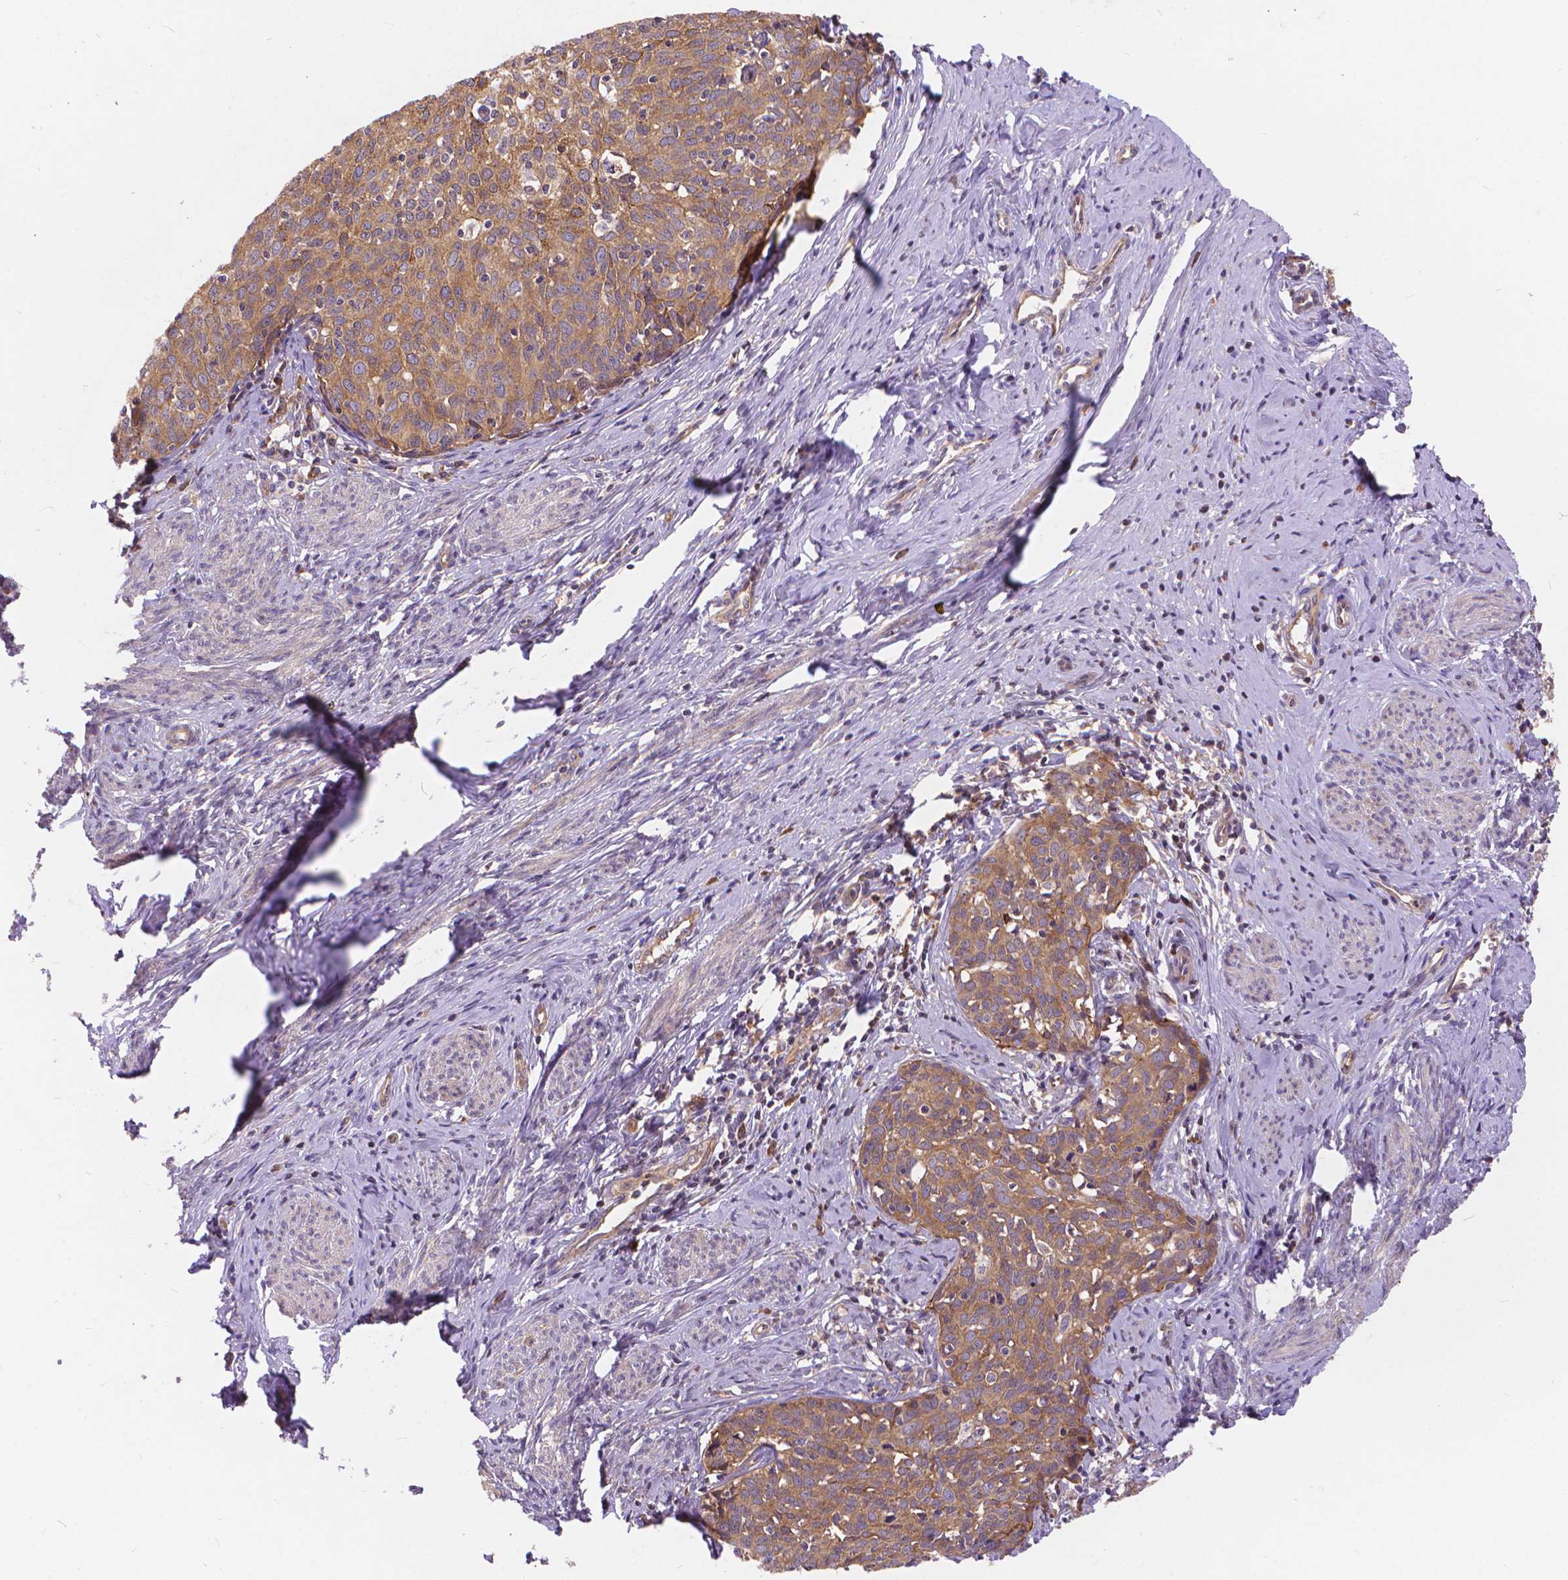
{"staining": {"intensity": "weak", "quantity": ">75%", "location": "cytoplasmic/membranous"}, "tissue": "cervical cancer", "cell_type": "Tumor cells", "image_type": "cancer", "snomed": [{"axis": "morphology", "description": "Squamous cell carcinoma, NOS"}, {"axis": "topography", "description": "Cervix"}], "caption": "This histopathology image exhibits IHC staining of cervical squamous cell carcinoma, with low weak cytoplasmic/membranous staining in about >75% of tumor cells.", "gene": "ARAP1", "patient": {"sex": "female", "age": 62}}